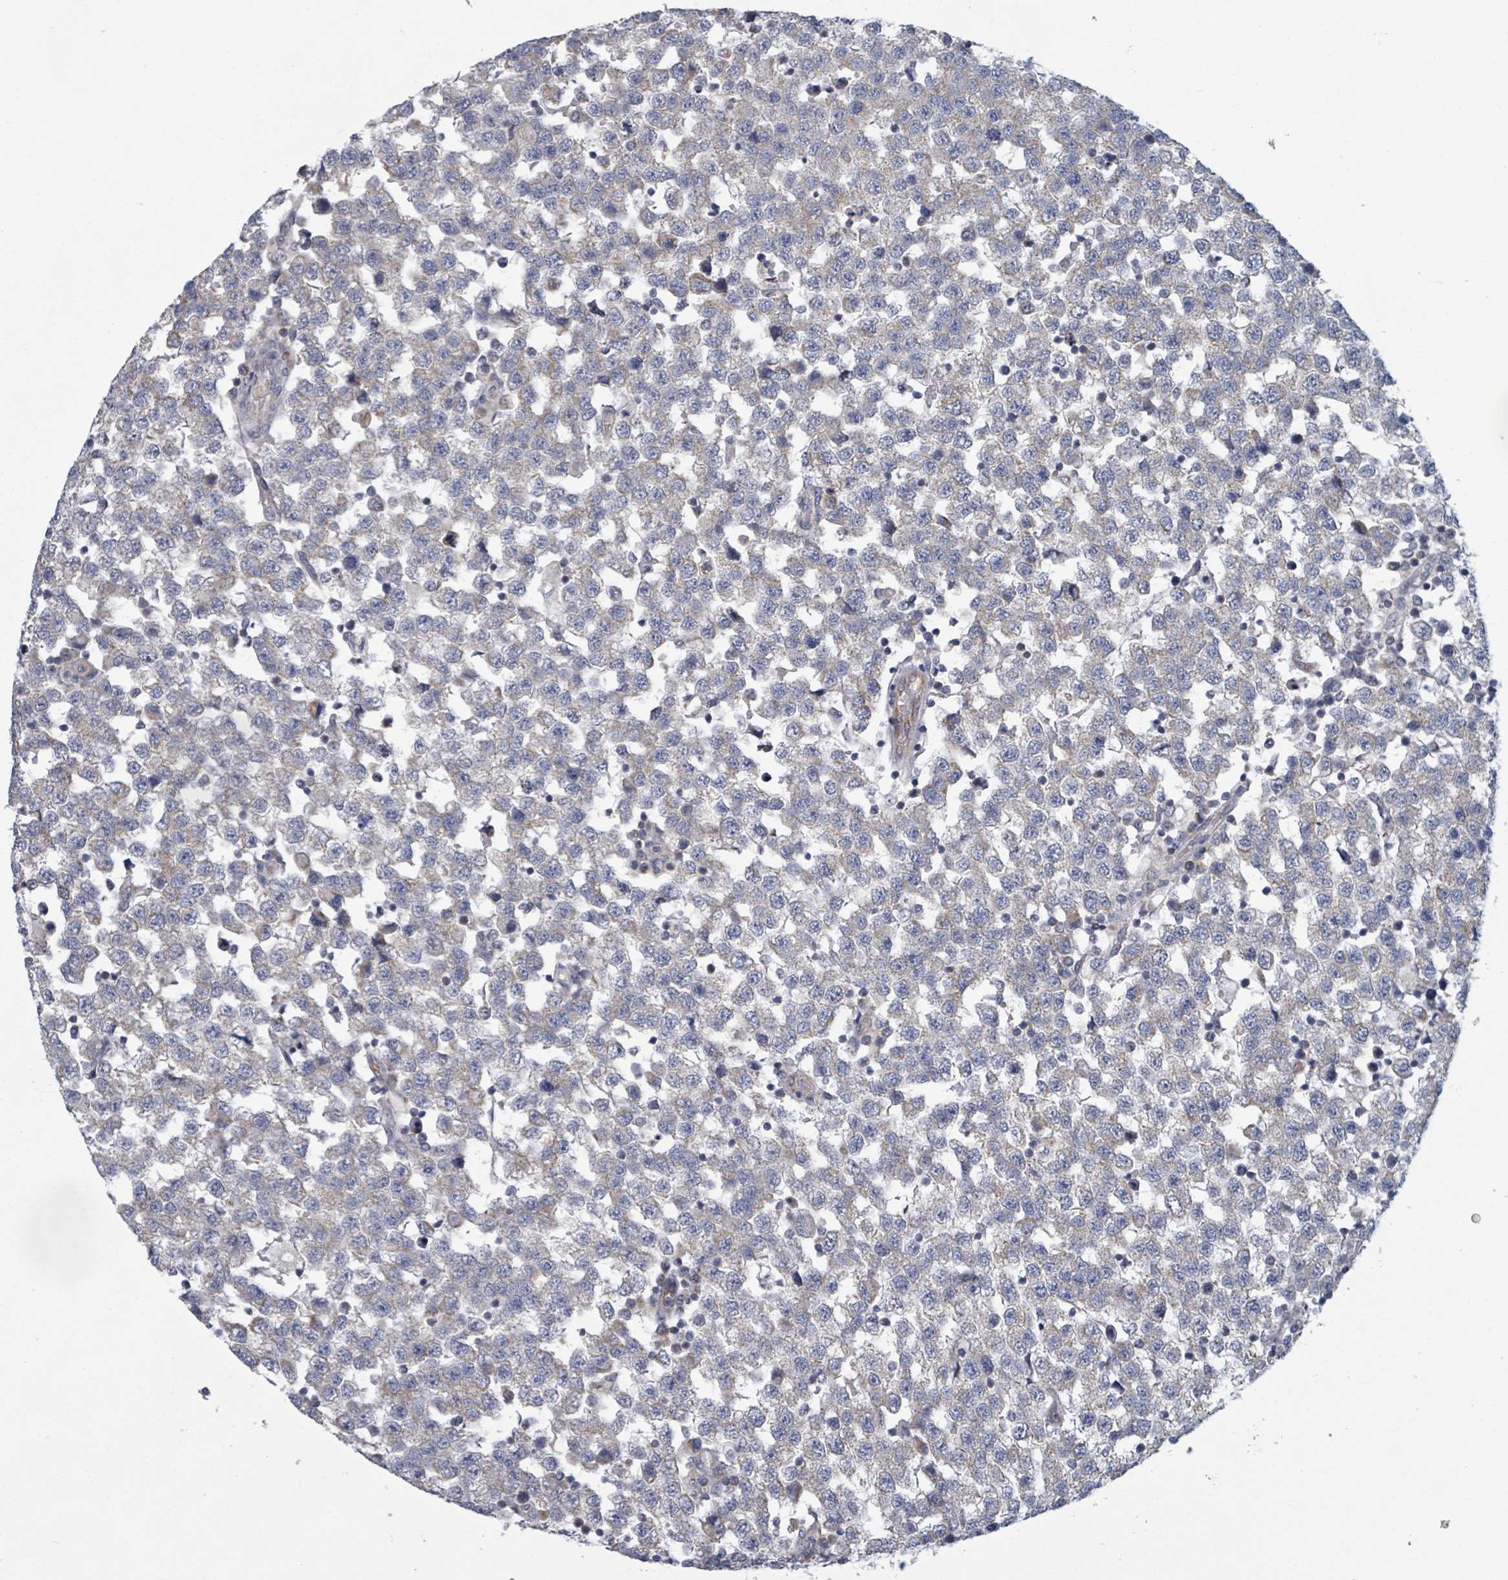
{"staining": {"intensity": "weak", "quantity": "<25%", "location": "cytoplasmic/membranous"}, "tissue": "testis cancer", "cell_type": "Tumor cells", "image_type": "cancer", "snomed": [{"axis": "morphology", "description": "Seminoma, NOS"}, {"axis": "topography", "description": "Testis"}], "caption": "Immunohistochemical staining of testis cancer (seminoma) exhibits no significant staining in tumor cells.", "gene": "FKBP1A", "patient": {"sex": "male", "age": 34}}